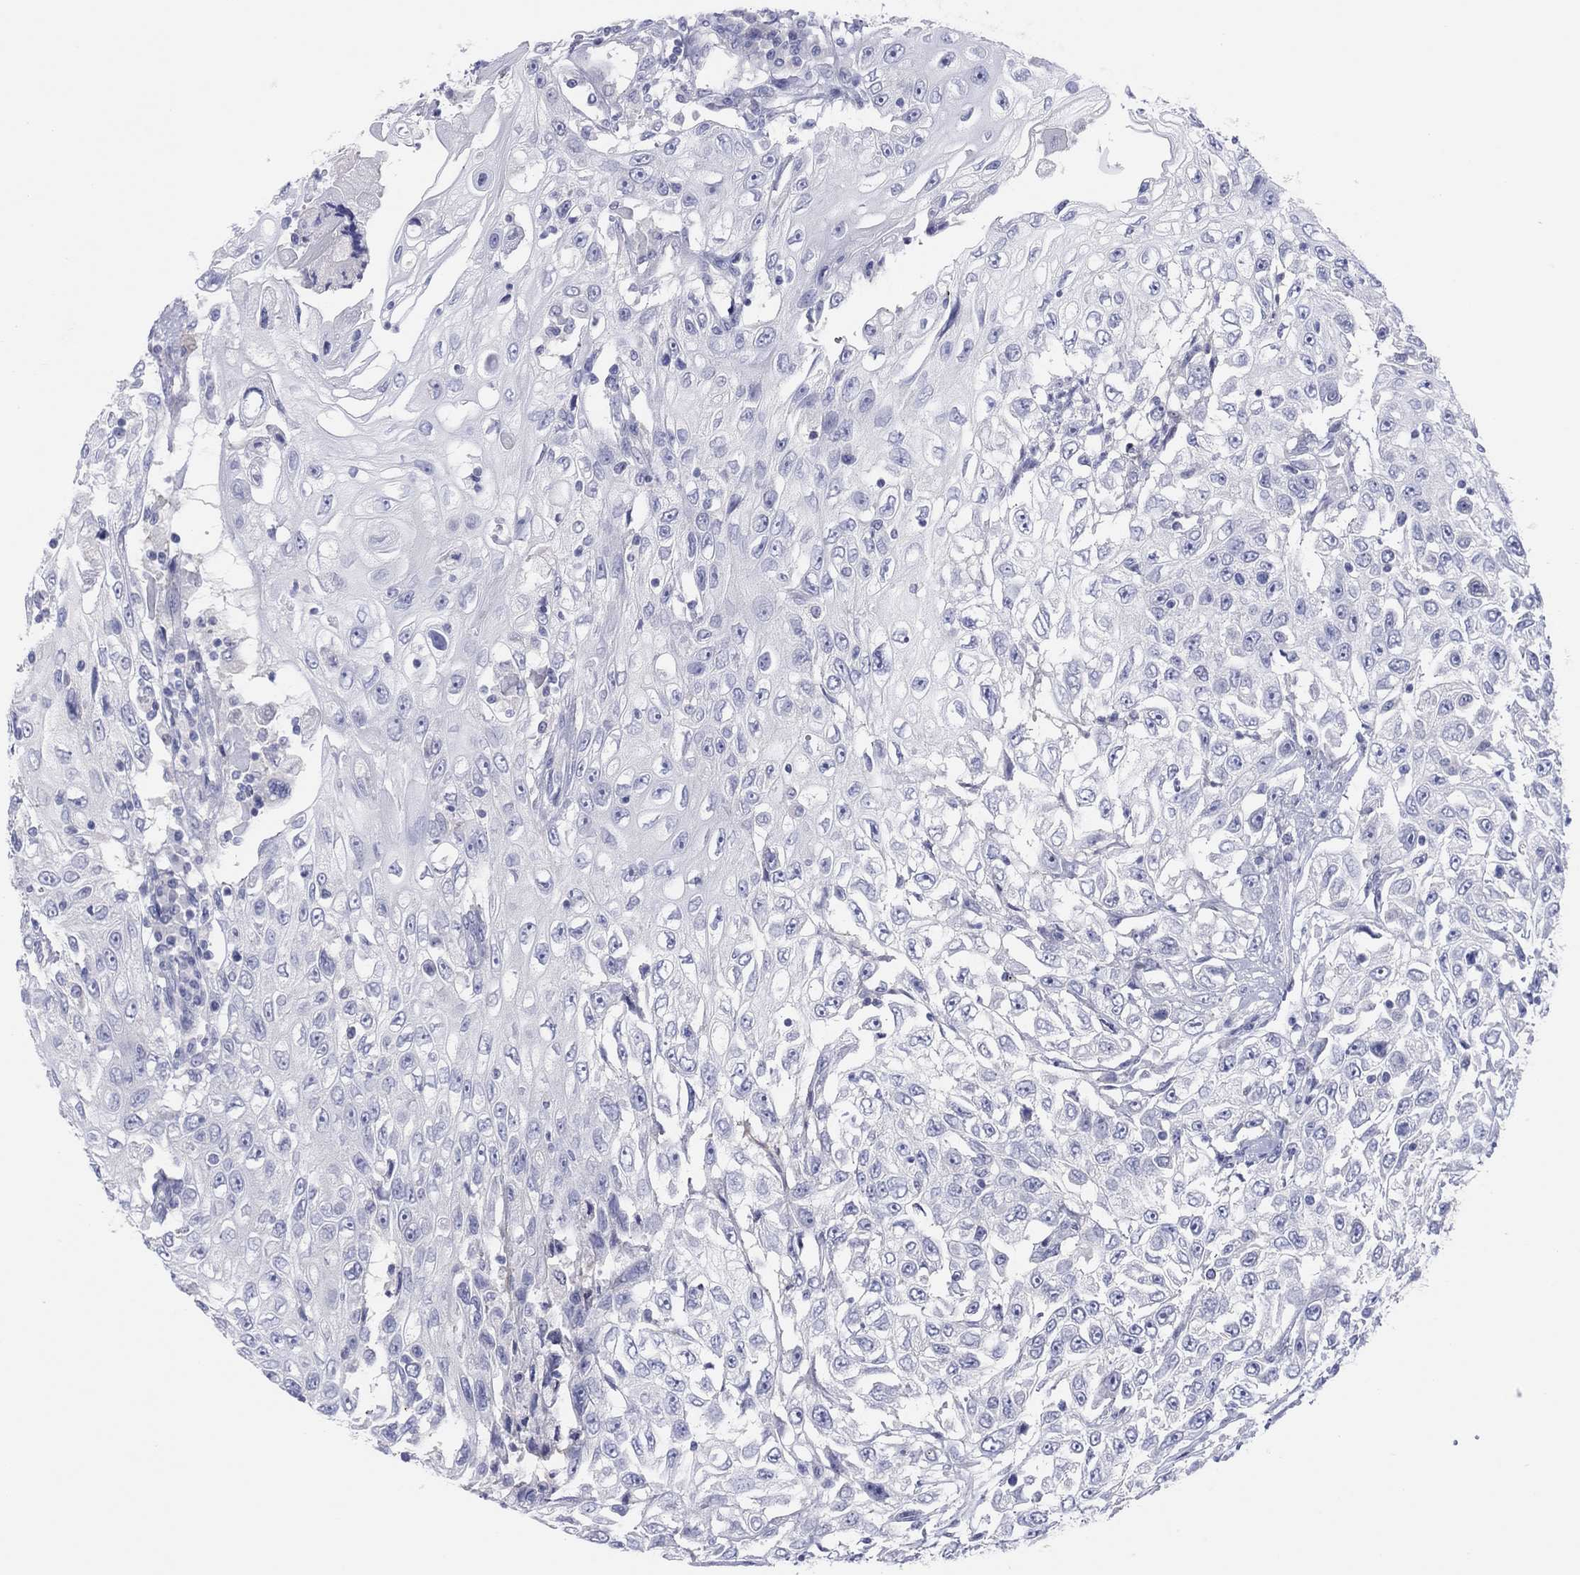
{"staining": {"intensity": "negative", "quantity": "none", "location": "none"}, "tissue": "urothelial cancer", "cell_type": "Tumor cells", "image_type": "cancer", "snomed": [{"axis": "morphology", "description": "Urothelial carcinoma, High grade"}, {"axis": "topography", "description": "Urinary bladder"}], "caption": "The histopathology image demonstrates no staining of tumor cells in high-grade urothelial carcinoma.", "gene": "CPNE6", "patient": {"sex": "female", "age": 56}}